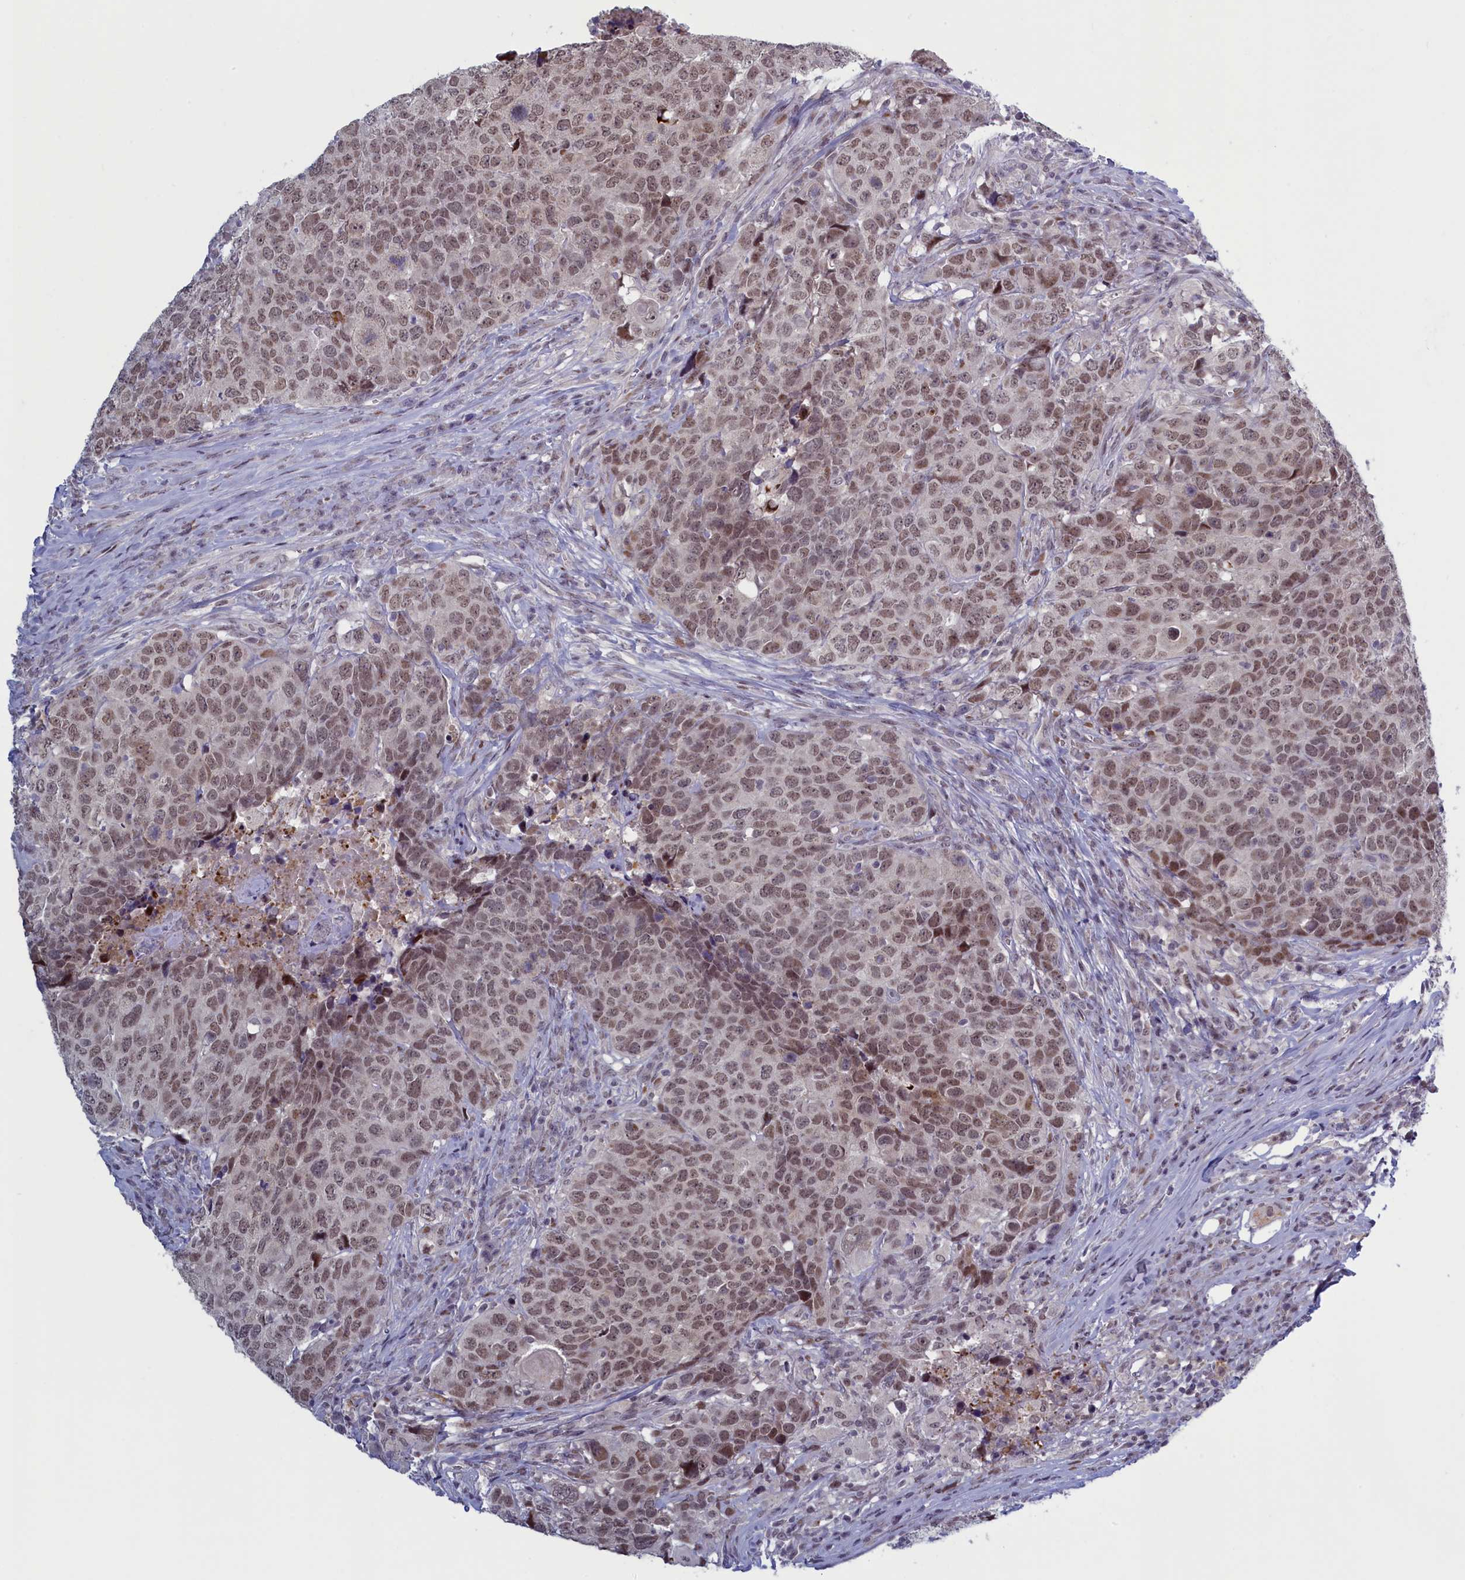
{"staining": {"intensity": "moderate", "quantity": ">75%", "location": "nuclear"}, "tissue": "head and neck cancer", "cell_type": "Tumor cells", "image_type": "cancer", "snomed": [{"axis": "morphology", "description": "Squamous cell carcinoma, NOS"}, {"axis": "topography", "description": "Head-Neck"}], "caption": "Head and neck squamous cell carcinoma tissue exhibits moderate nuclear positivity in approximately >75% of tumor cells", "gene": "ATF7IP2", "patient": {"sex": "male", "age": 66}}